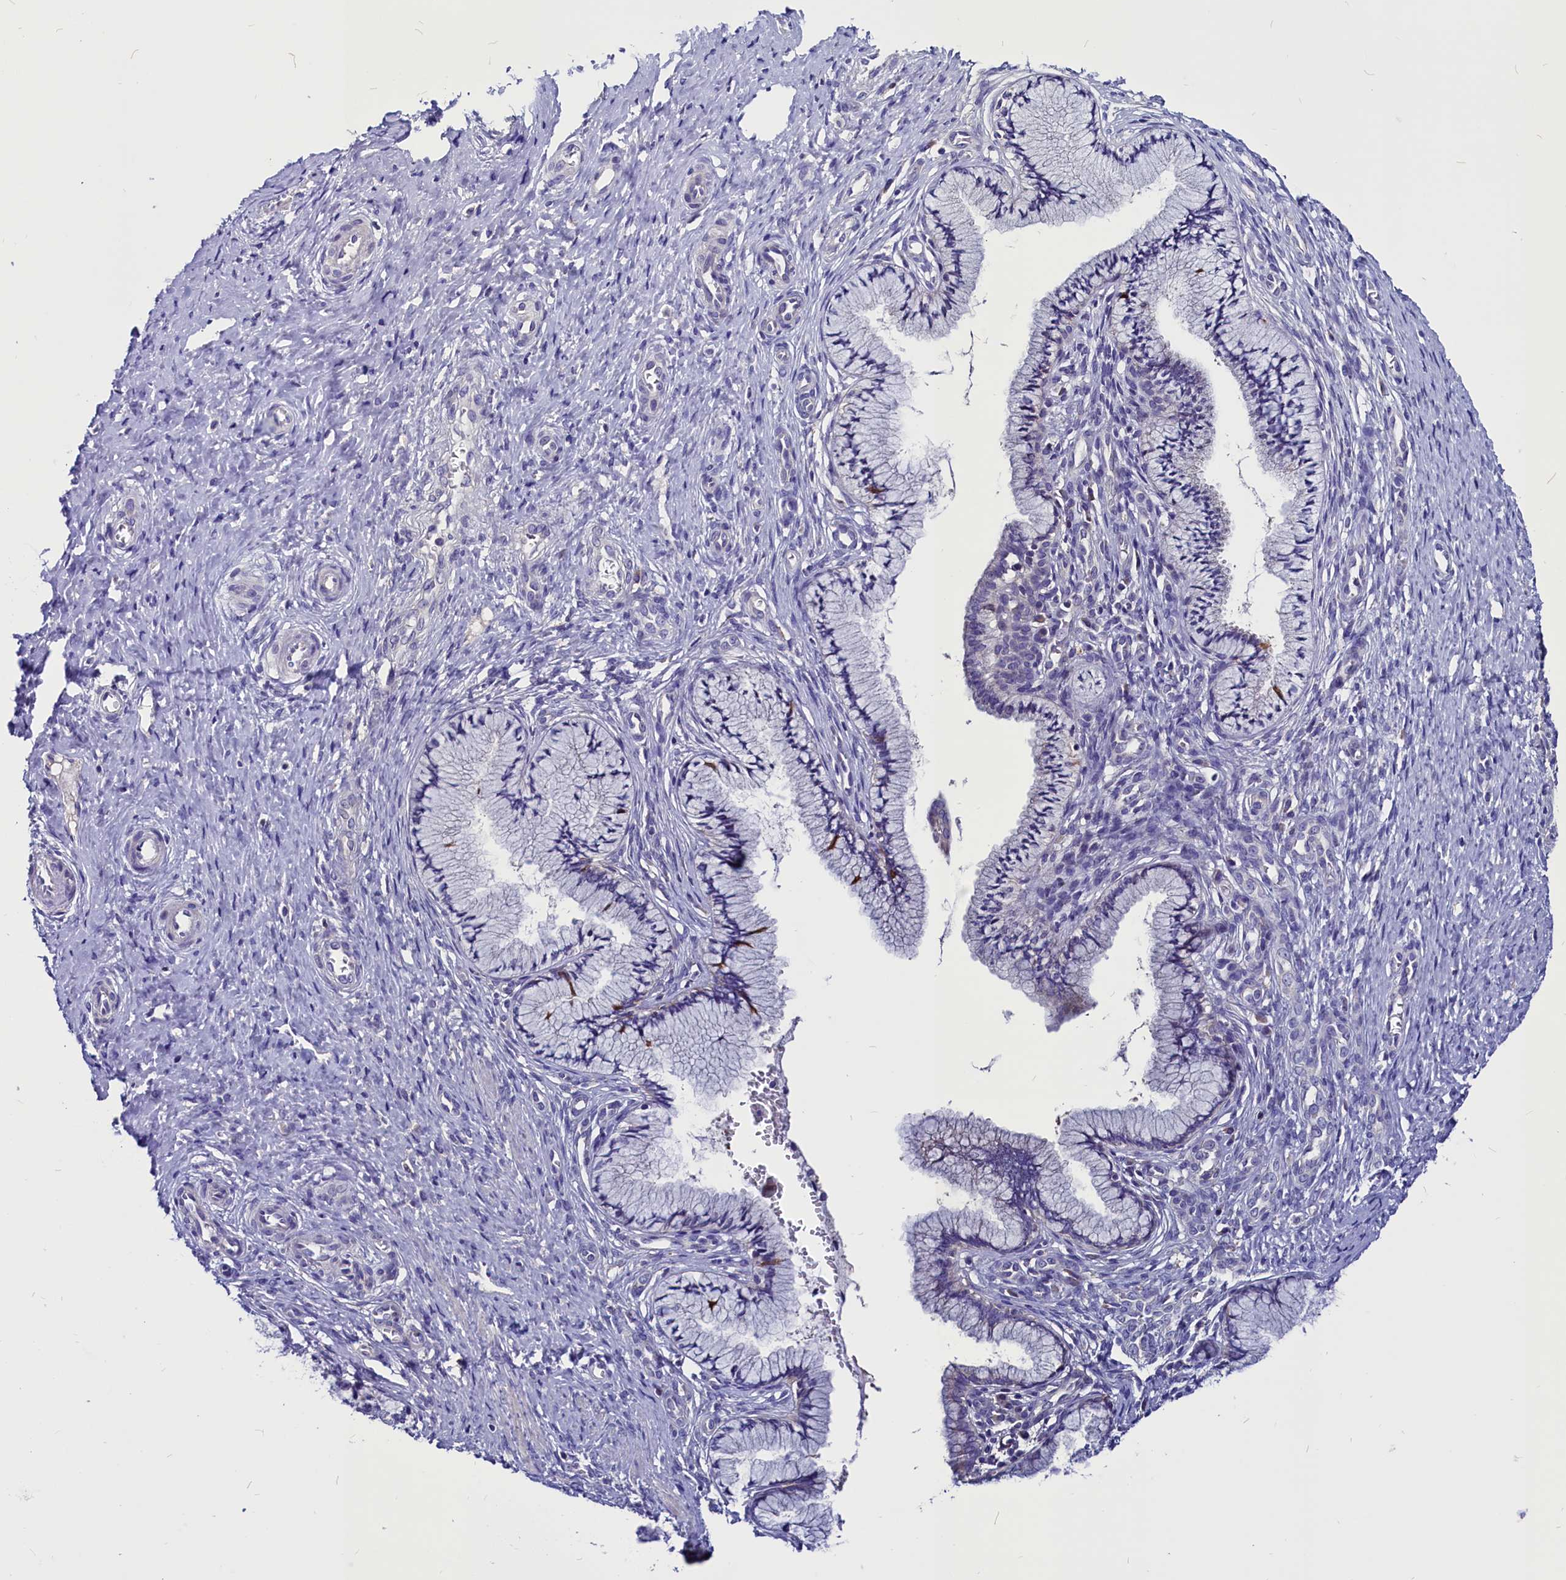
{"staining": {"intensity": "moderate", "quantity": "<25%", "location": "cytoplasmic/membranous"}, "tissue": "cervix", "cell_type": "Glandular cells", "image_type": "normal", "snomed": [{"axis": "morphology", "description": "Normal tissue, NOS"}, {"axis": "topography", "description": "Cervix"}], "caption": "Moderate cytoplasmic/membranous positivity is present in approximately <25% of glandular cells in normal cervix. (Stains: DAB (3,3'-diaminobenzidine) in brown, nuclei in blue, Microscopy: brightfield microscopy at high magnification).", "gene": "CCBE1", "patient": {"sex": "female", "age": 36}}